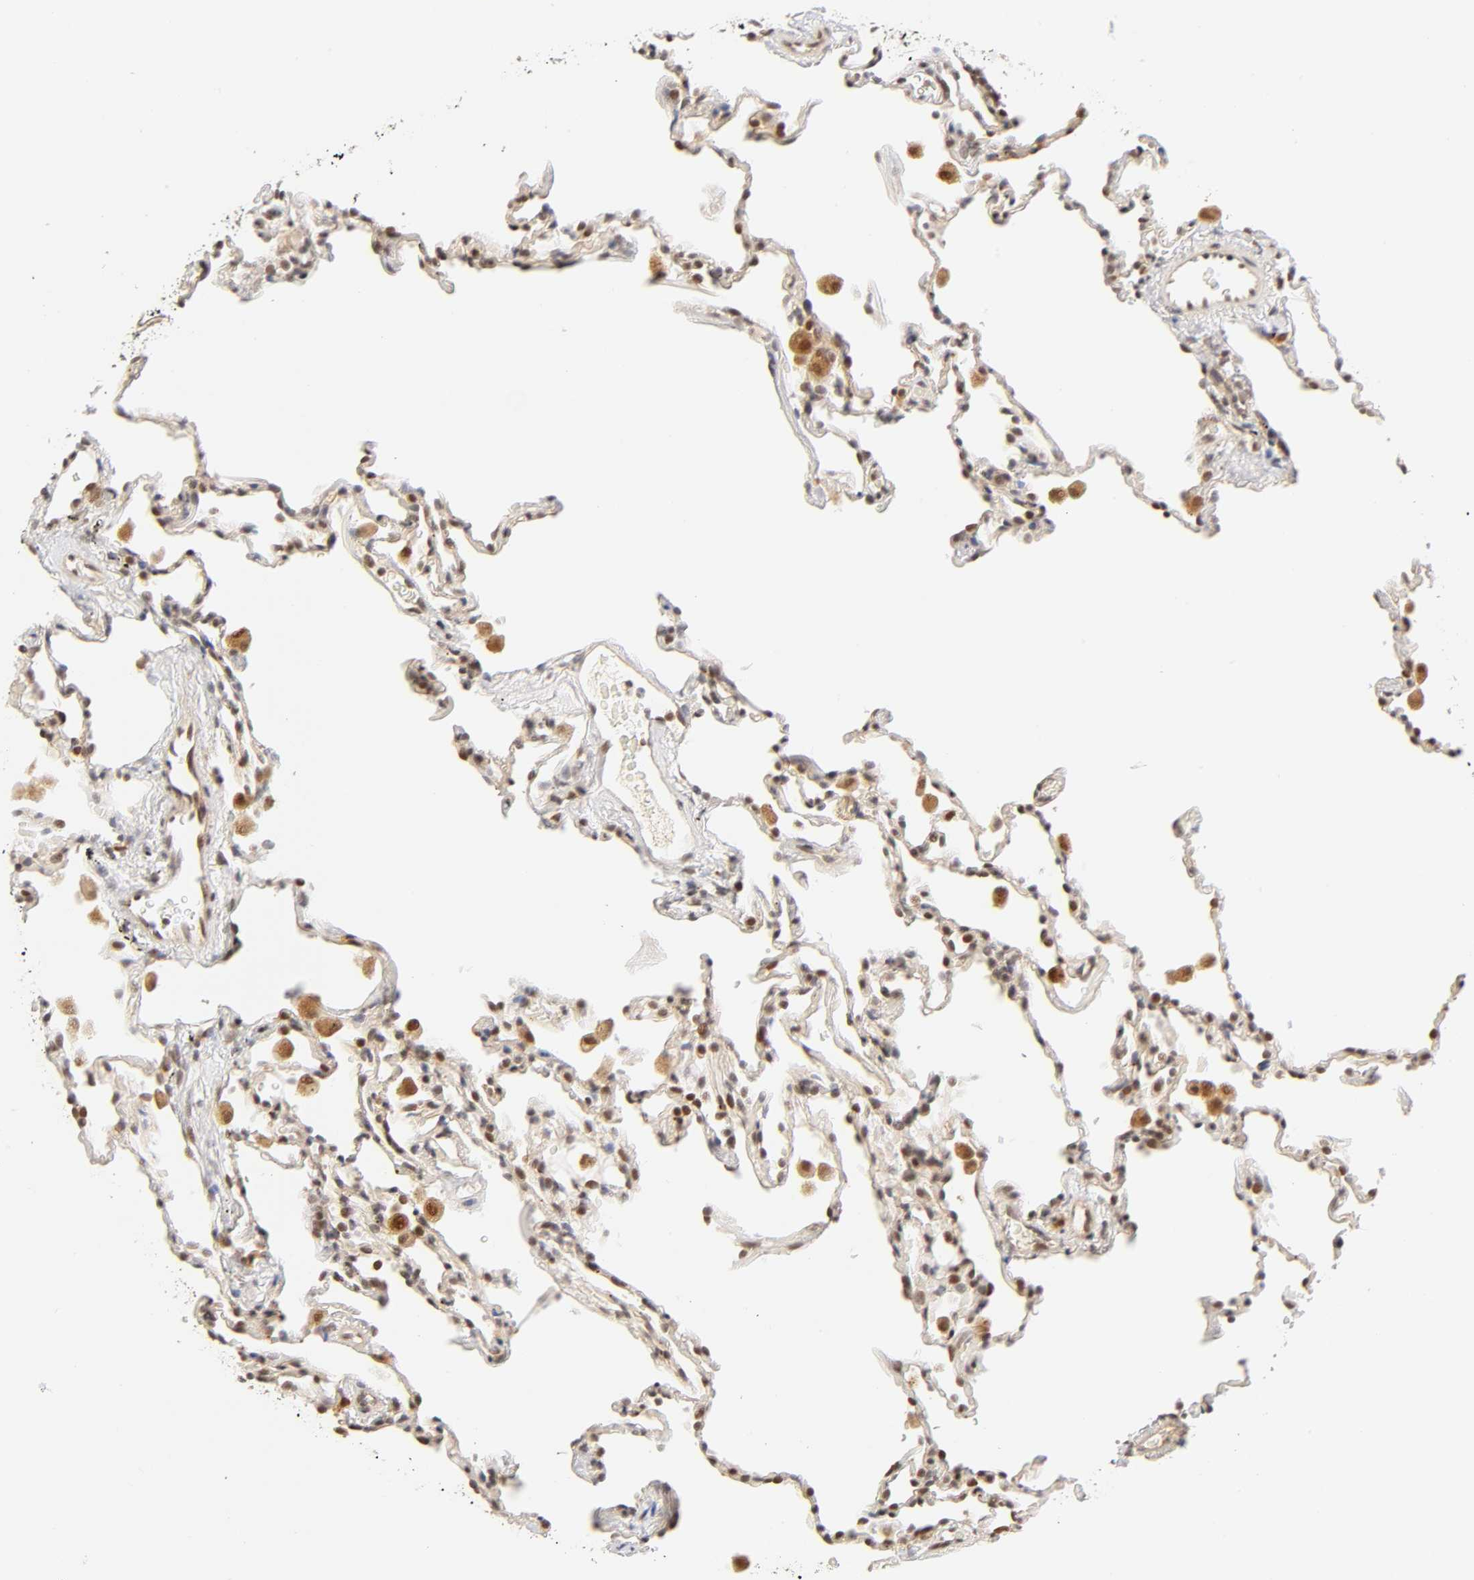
{"staining": {"intensity": "weak", "quantity": "25%-75%", "location": "cytoplasmic/membranous,nuclear"}, "tissue": "lung", "cell_type": "Alveolar cells", "image_type": "normal", "snomed": [{"axis": "morphology", "description": "Normal tissue, NOS"}, {"axis": "morphology", "description": "Soft tissue tumor metastatic"}, {"axis": "topography", "description": "Lung"}], "caption": "Alveolar cells exhibit weak cytoplasmic/membranous,nuclear expression in about 25%-75% of cells in unremarkable lung. (brown staining indicates protein expression, while blue staining denotes nuclei).", "gene": "TAF10", "patient": {"sex": "male", "age": 59}}